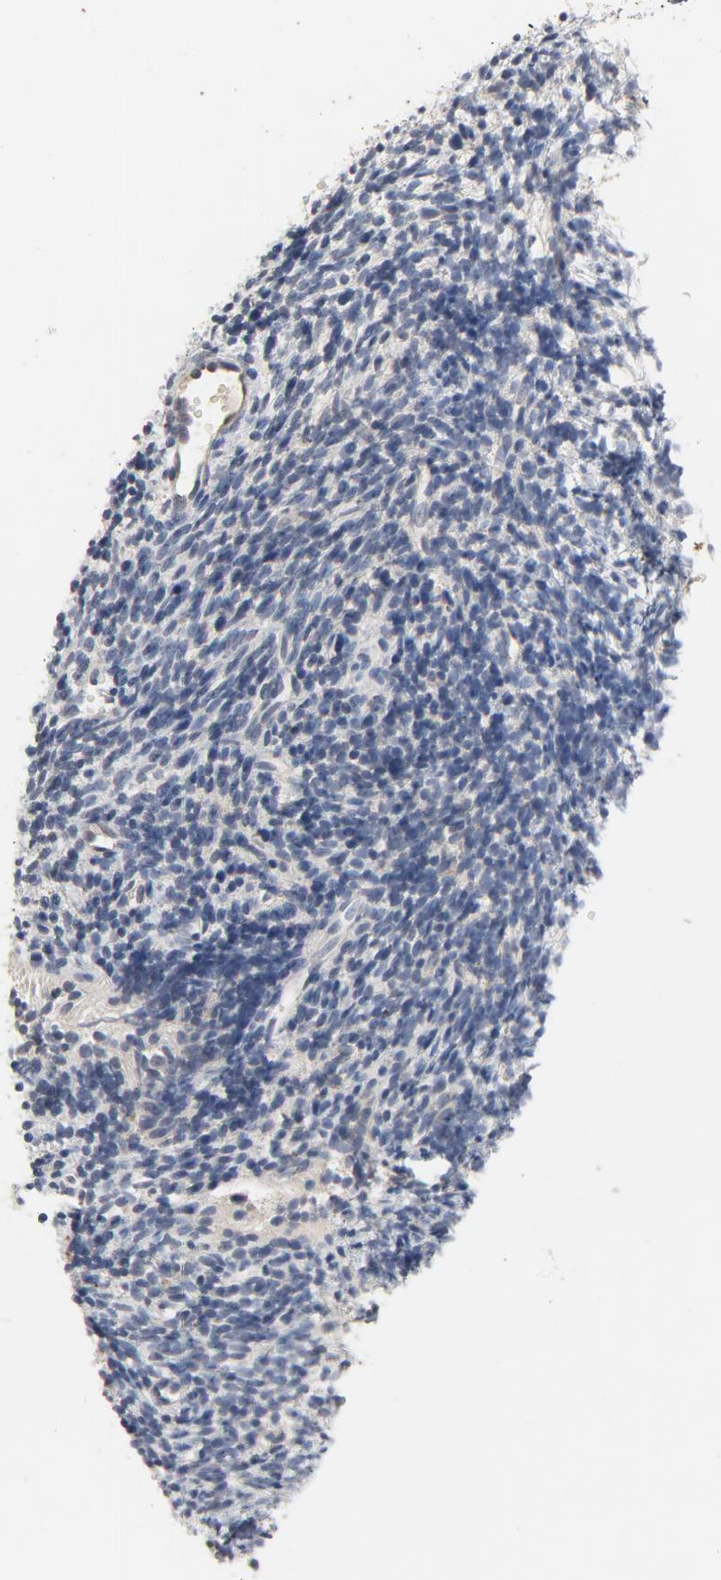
{"staining": {"intensity": "weak", "quantity": "25%-75%", "location": "cytoplasmic/membranous"}, "tissue": "endometrium", "cell_type": "Cells in endometrial stroma", "image_type": "normal", "snomed": [{"axis": "morphology", "description": "Normal tissue, NOS"}, {"axis": "topography", "description": "Uterus"}, {"axis": "topography", "description": "Endometrium"}], "caption": "This image demonstrates normal endometrium stained with immunohistochemistry to label a protein in brown. The cytoplasmic/membranous of cells in endometrial stroma show weak positivity for the protein. Nuclei are counter-stained blue.", "gene": "C14orf119", "patient": {"sex": "female", "age": 33}}